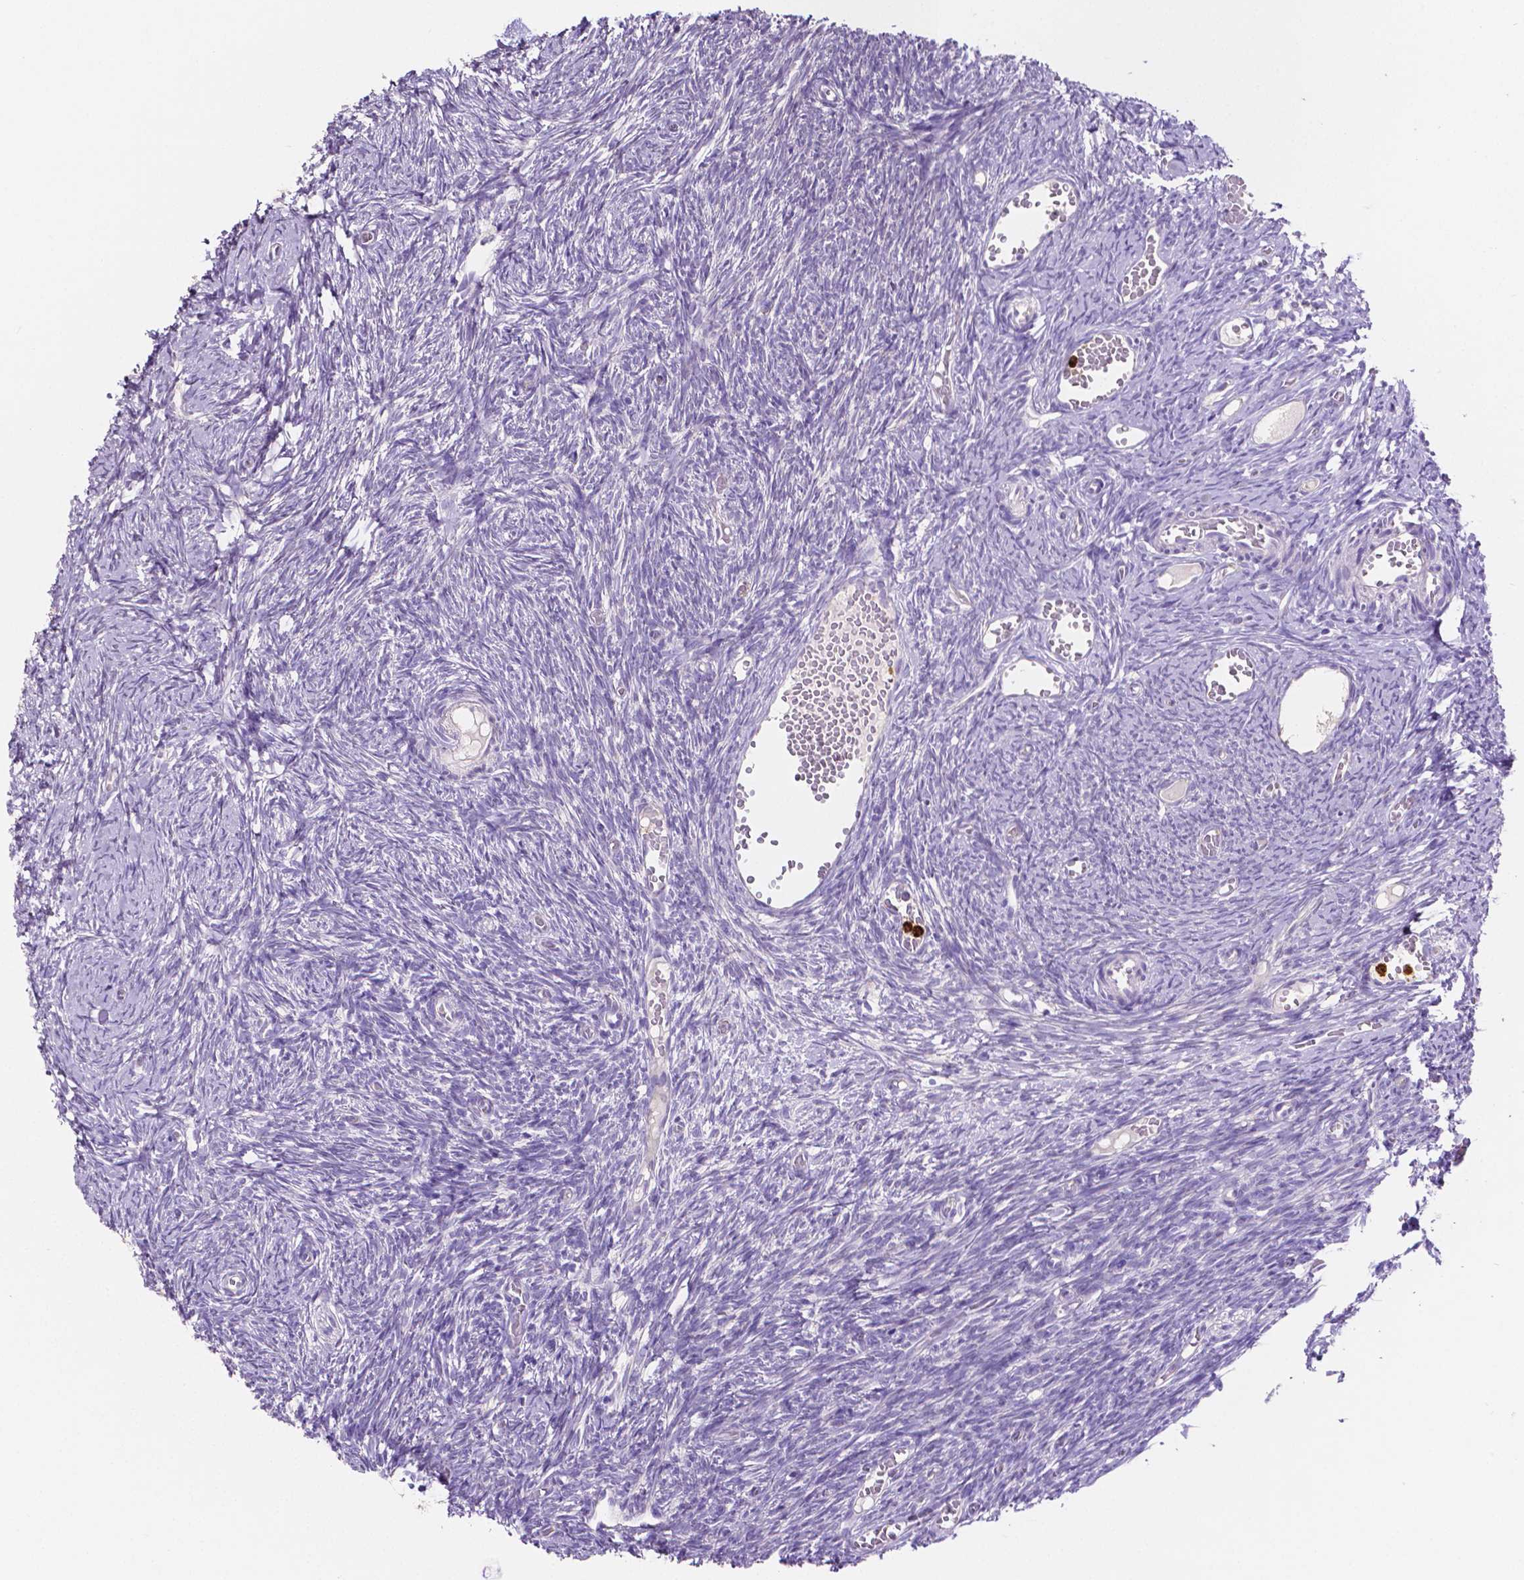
{"staining": {"intensity": "negative", "quantity": "none", "location": "none"}, "tissue": "ovary", "cell_type": "Follicle cells", "image_type": "normal", "snomed": [{"axis": "morphology", "description": "Normal tissue, NOS"}, {"axis": "topography", "description": "Ovary"}], "caption": "DAB (3,3'-diaminobenzidine) immunohistochemical staining of unremarkable human ovary demonstrates no significant staining in follicle cells. (DAB (3,3'-diaminobenzidine) immunohistochemistry (IHC), high magnification).", "gene": "MMP9", "patient": {"sex": "female", "age": 39}}